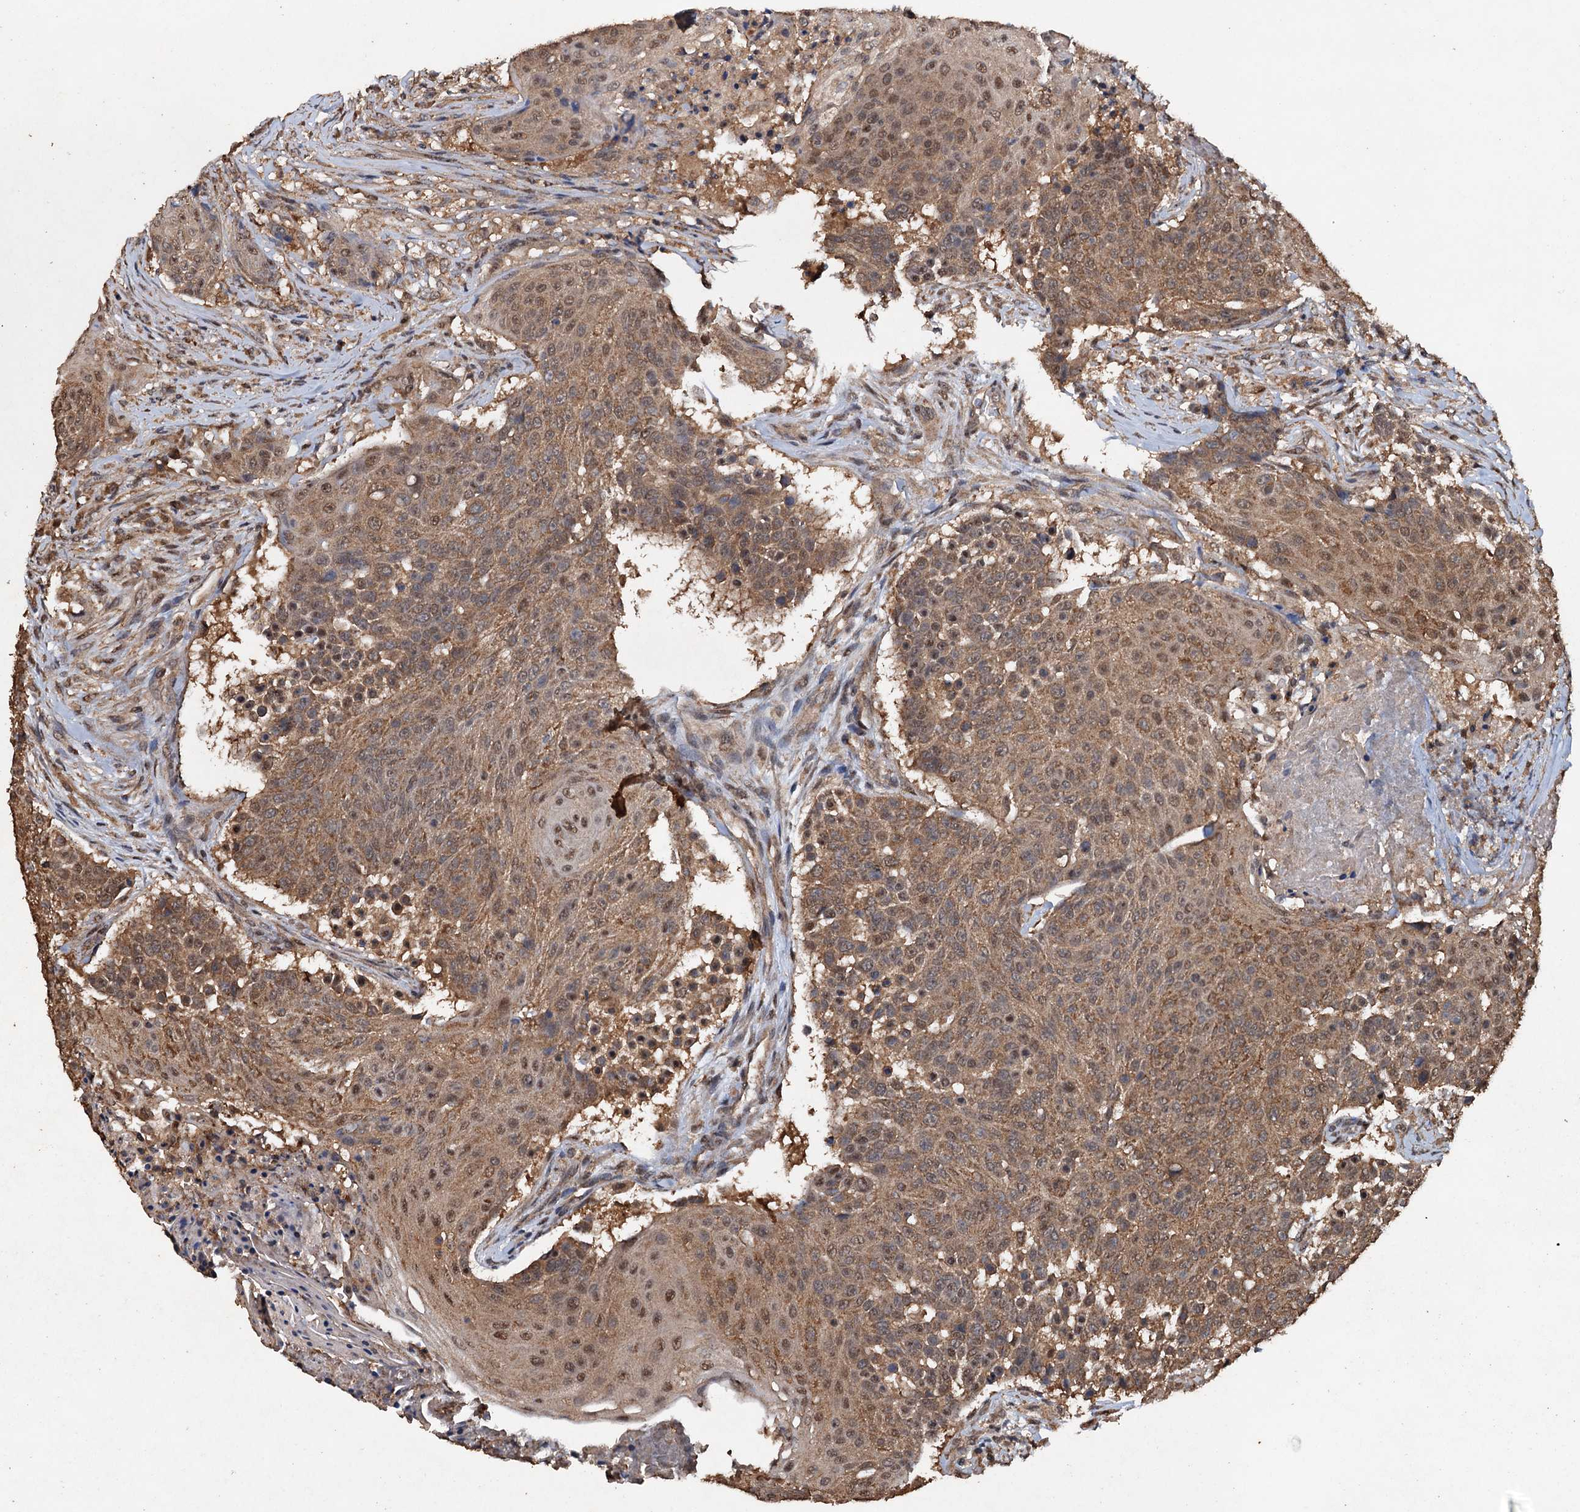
{"staining": {"intensity": "moderate", "quantity": ">75%", "location": "cytoplasmic/membranous,nuclear"}, "tissue": "urothelial cancer", "cell_type": "Tumor cells", "image_type": "cancer", "snomed": [{"axis": "morphology", "description": "Urothelial carcinoma, High grade"}, {"axis": "topography", "description": "Urinary bladder"}], "caption": "Urothelial cancer tissue demonstrates moderate cytoplasmic/membranous and nuclear staining in about >75% of tumor cells", "gene": "PSMD9", "patient": {"sex": "female", "age": 63}}